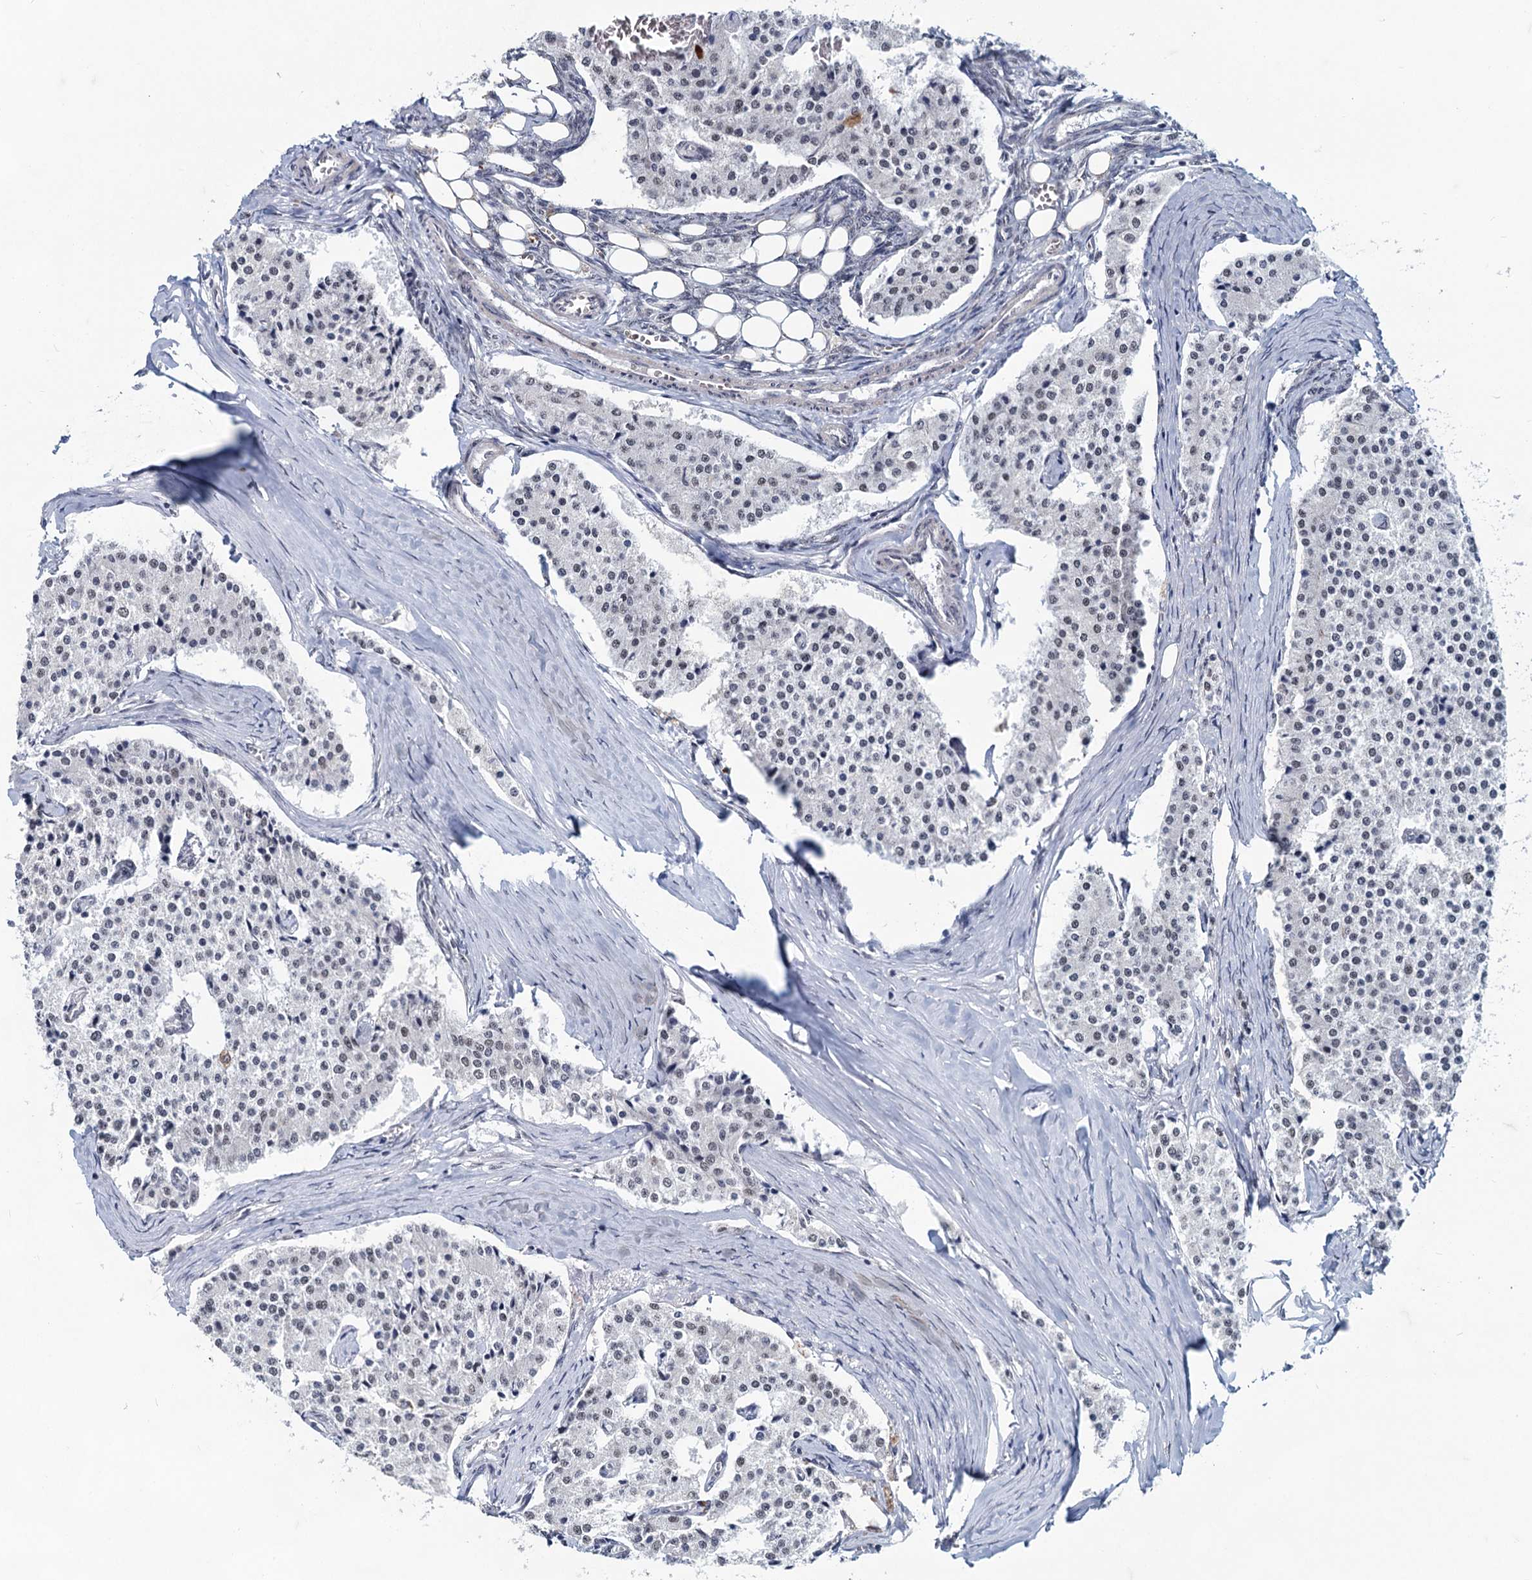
{"staining": {"intensity": "negative", "quantity": "none", "location": "none"}, "tissue": "carcinoid", "cell_type": "Tumor cells", "image_type": "cancer", "snomed": [{"axis": "morphology", "description": "Carcinoid, malignant, NOS"}, {"axis": "topography", "description": "Colon"}], "caption": "DAB immunohistochemical staining of carcinoid demonstrates no significant staining in tumor cells.", "gene": "METTL14", "patient": {"sex": "female", "age": 52}}